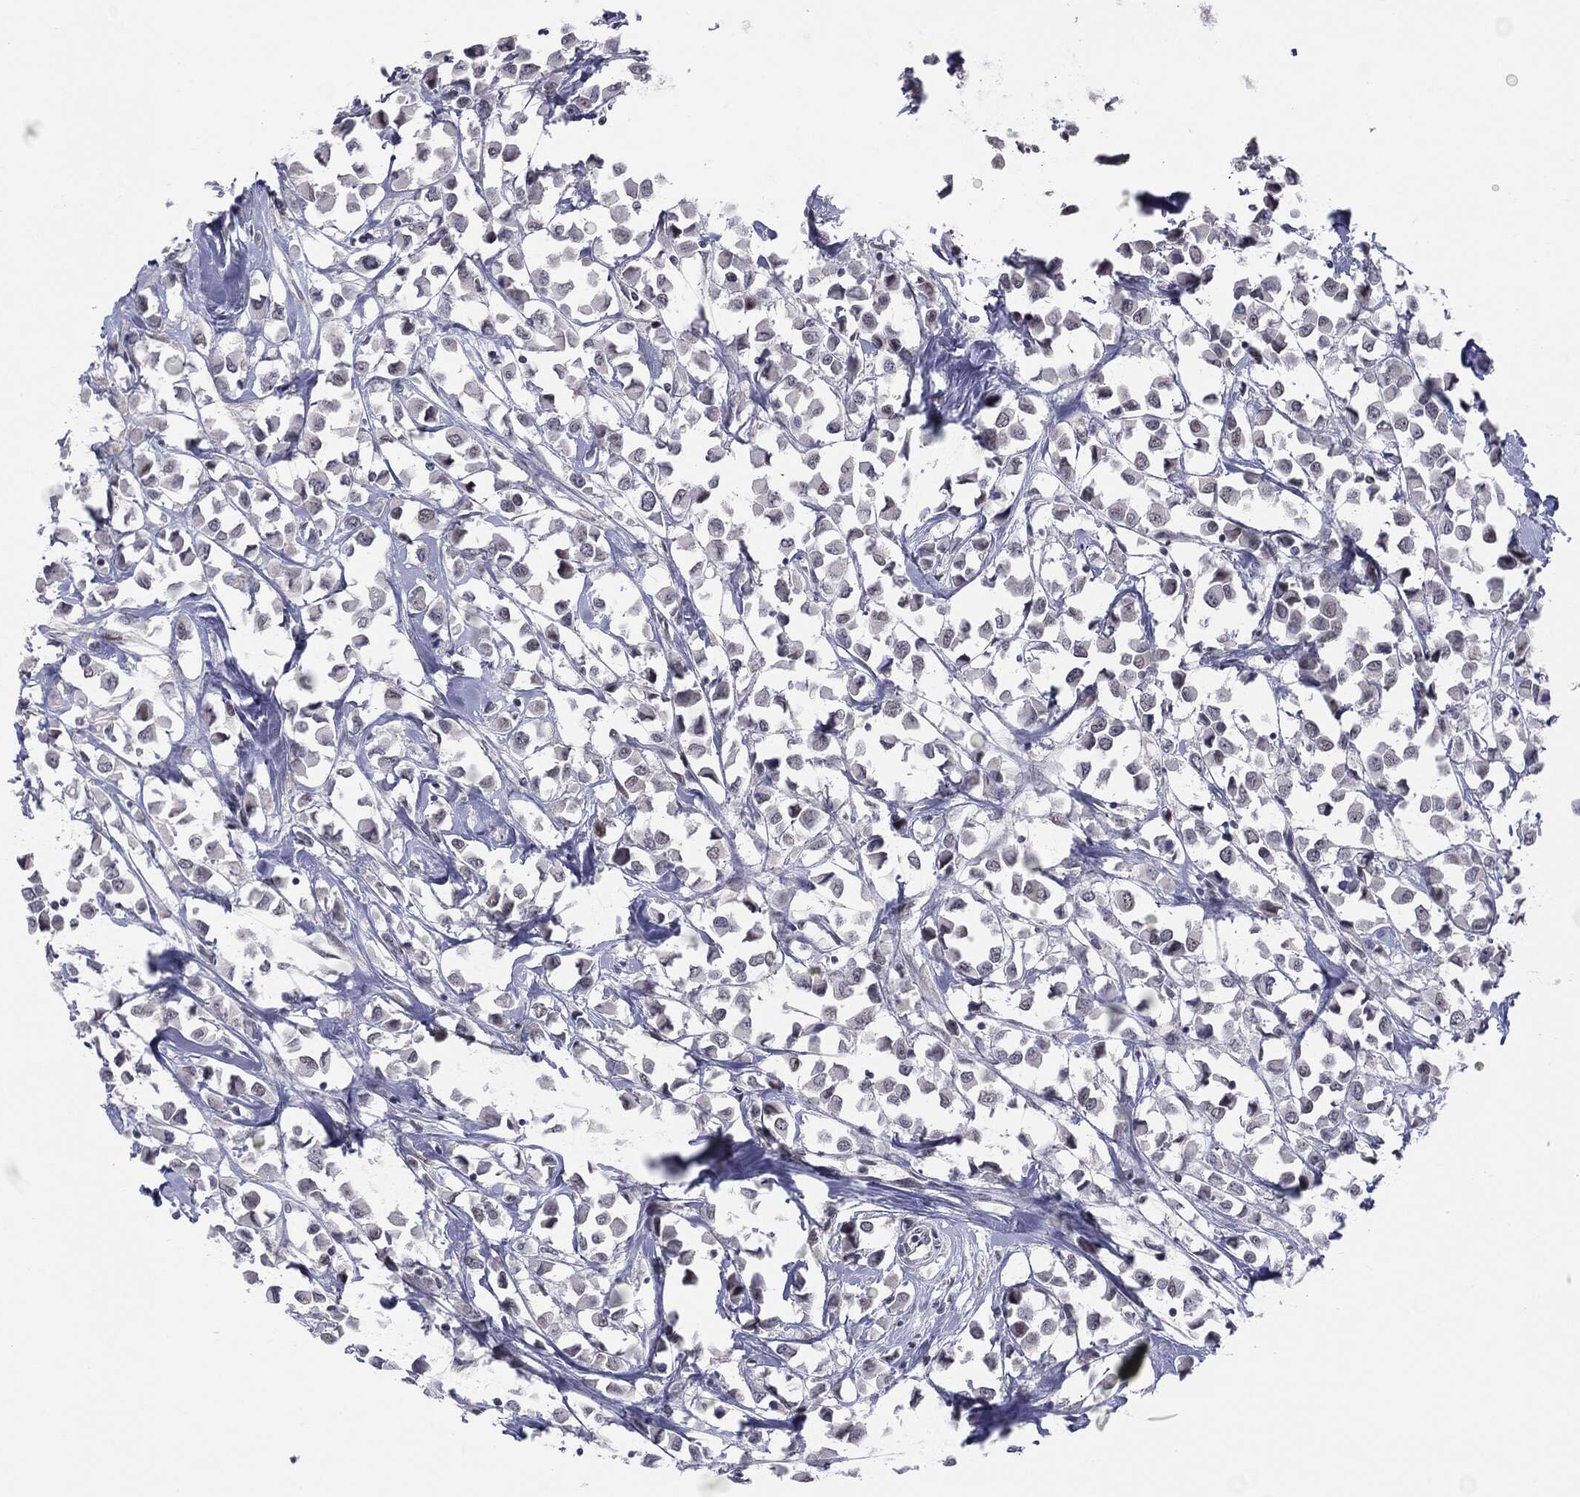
{"staining": {"intensity": "negative", "quantity": "none", "location": "none"}, "tissue": "breast cancer", "cell_type": "Tumor cells", "image_type": "cancer", "snomed": [{"axis": "morphology", "description": "Duct carcinoma"}, {"axis": "topography", "description": "Breast"}], "caption": "Breast cancer stained for a protein using immunohistochemistry (IHC) reveals no staining tumor cells.", "gene": "SLC5A5", "patient": {"sex": "female", "age": 61}}